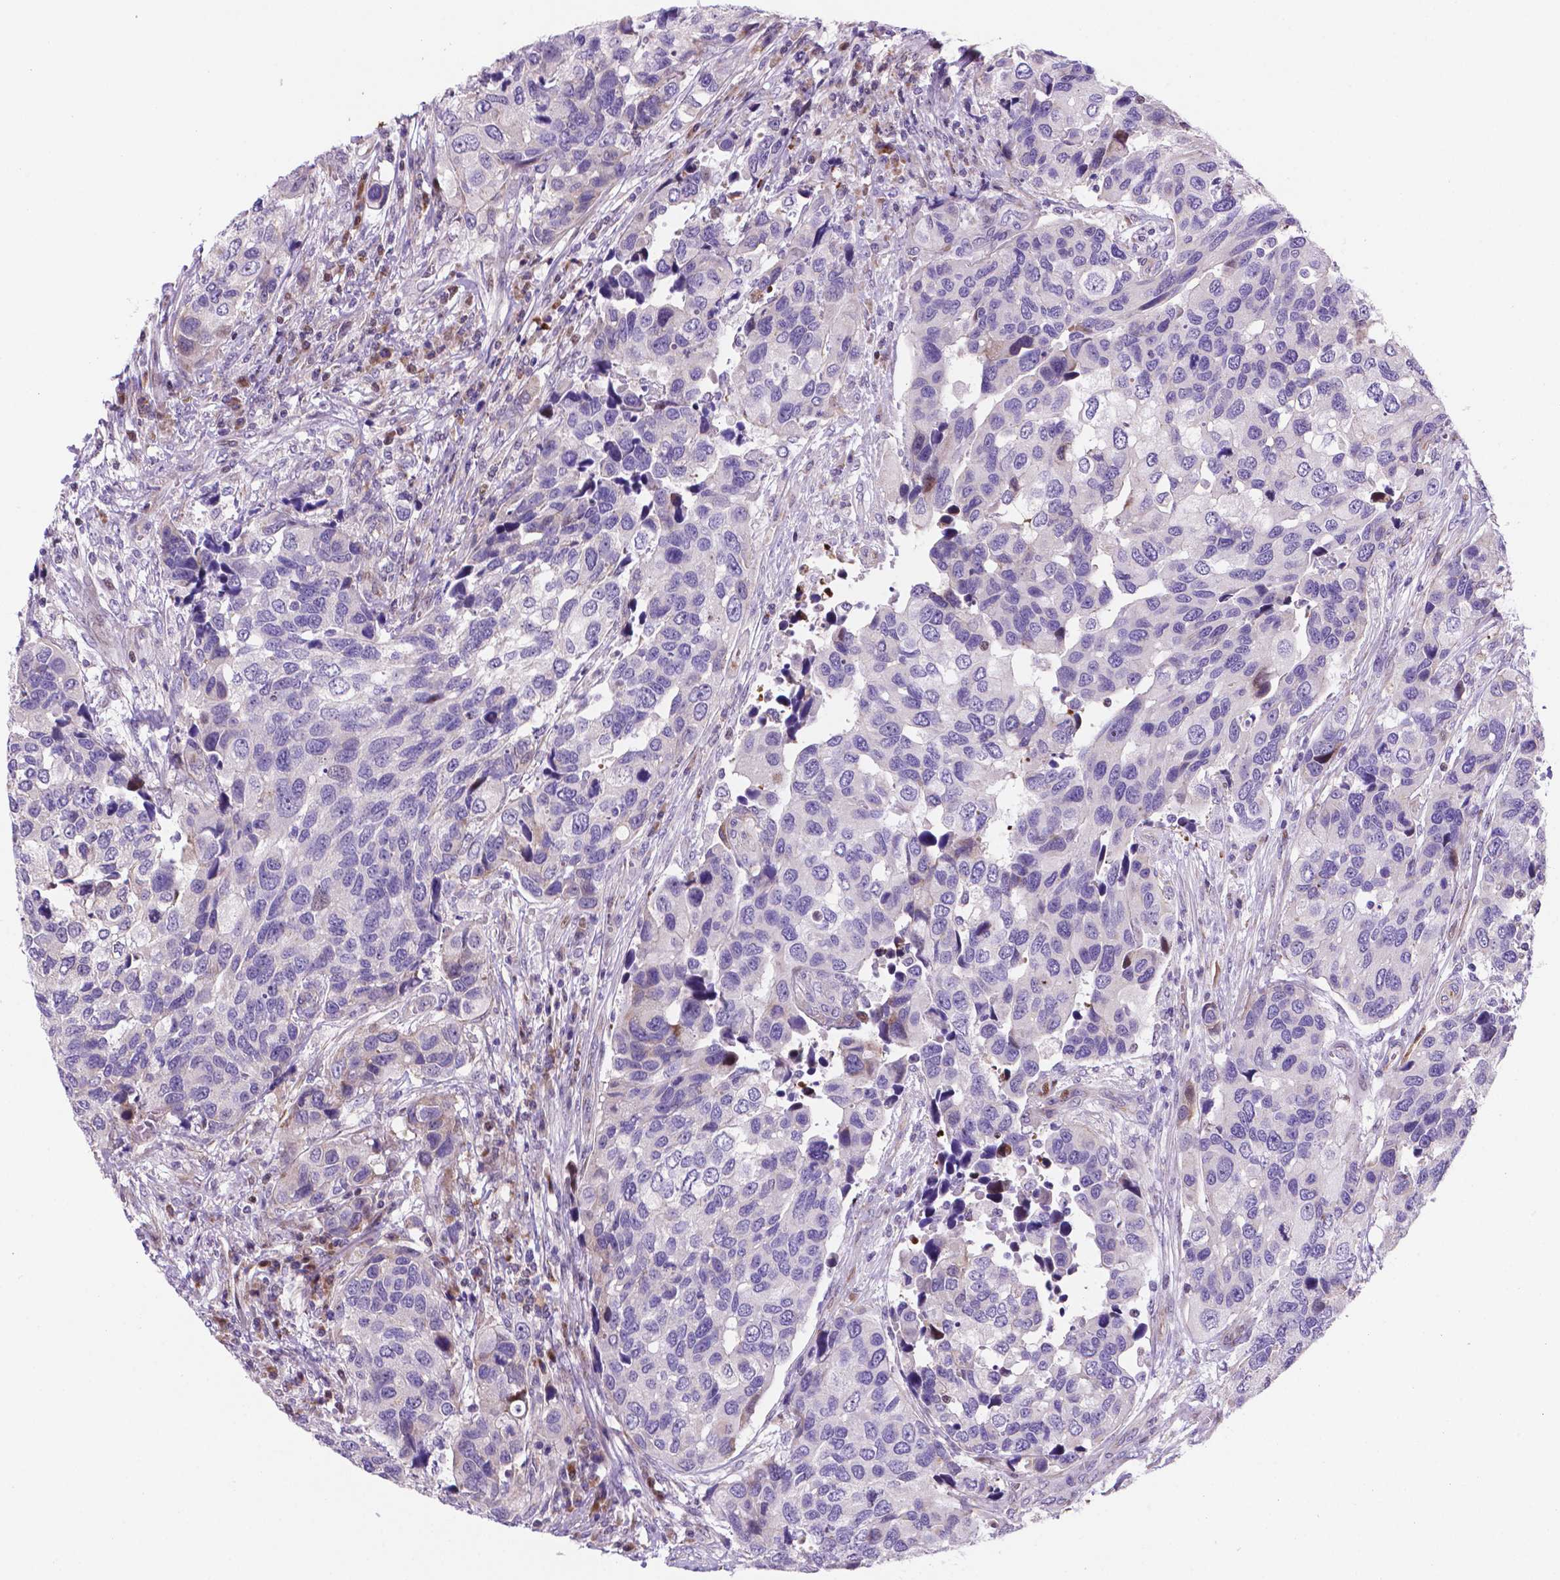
{"staining": {"intensity": "negative", "quantity": "none", "location": "none"}, "tissue": "urothelial cancer", "cell_type": "Tumor cells", "image_type": "cancer", "snomed": [{"axis": "morphology", "description": "Urothelial carcinoma, High grade"}, {"axis": "topography", "description": "Urinary bladder"}], "caption": "An image of urothelial carcinoma (high-grade) stained for a protein exhibits no brown staining in tumor cells.", "gene": "TM4SF20", "patient": {"sex": "male", "age": 60}}